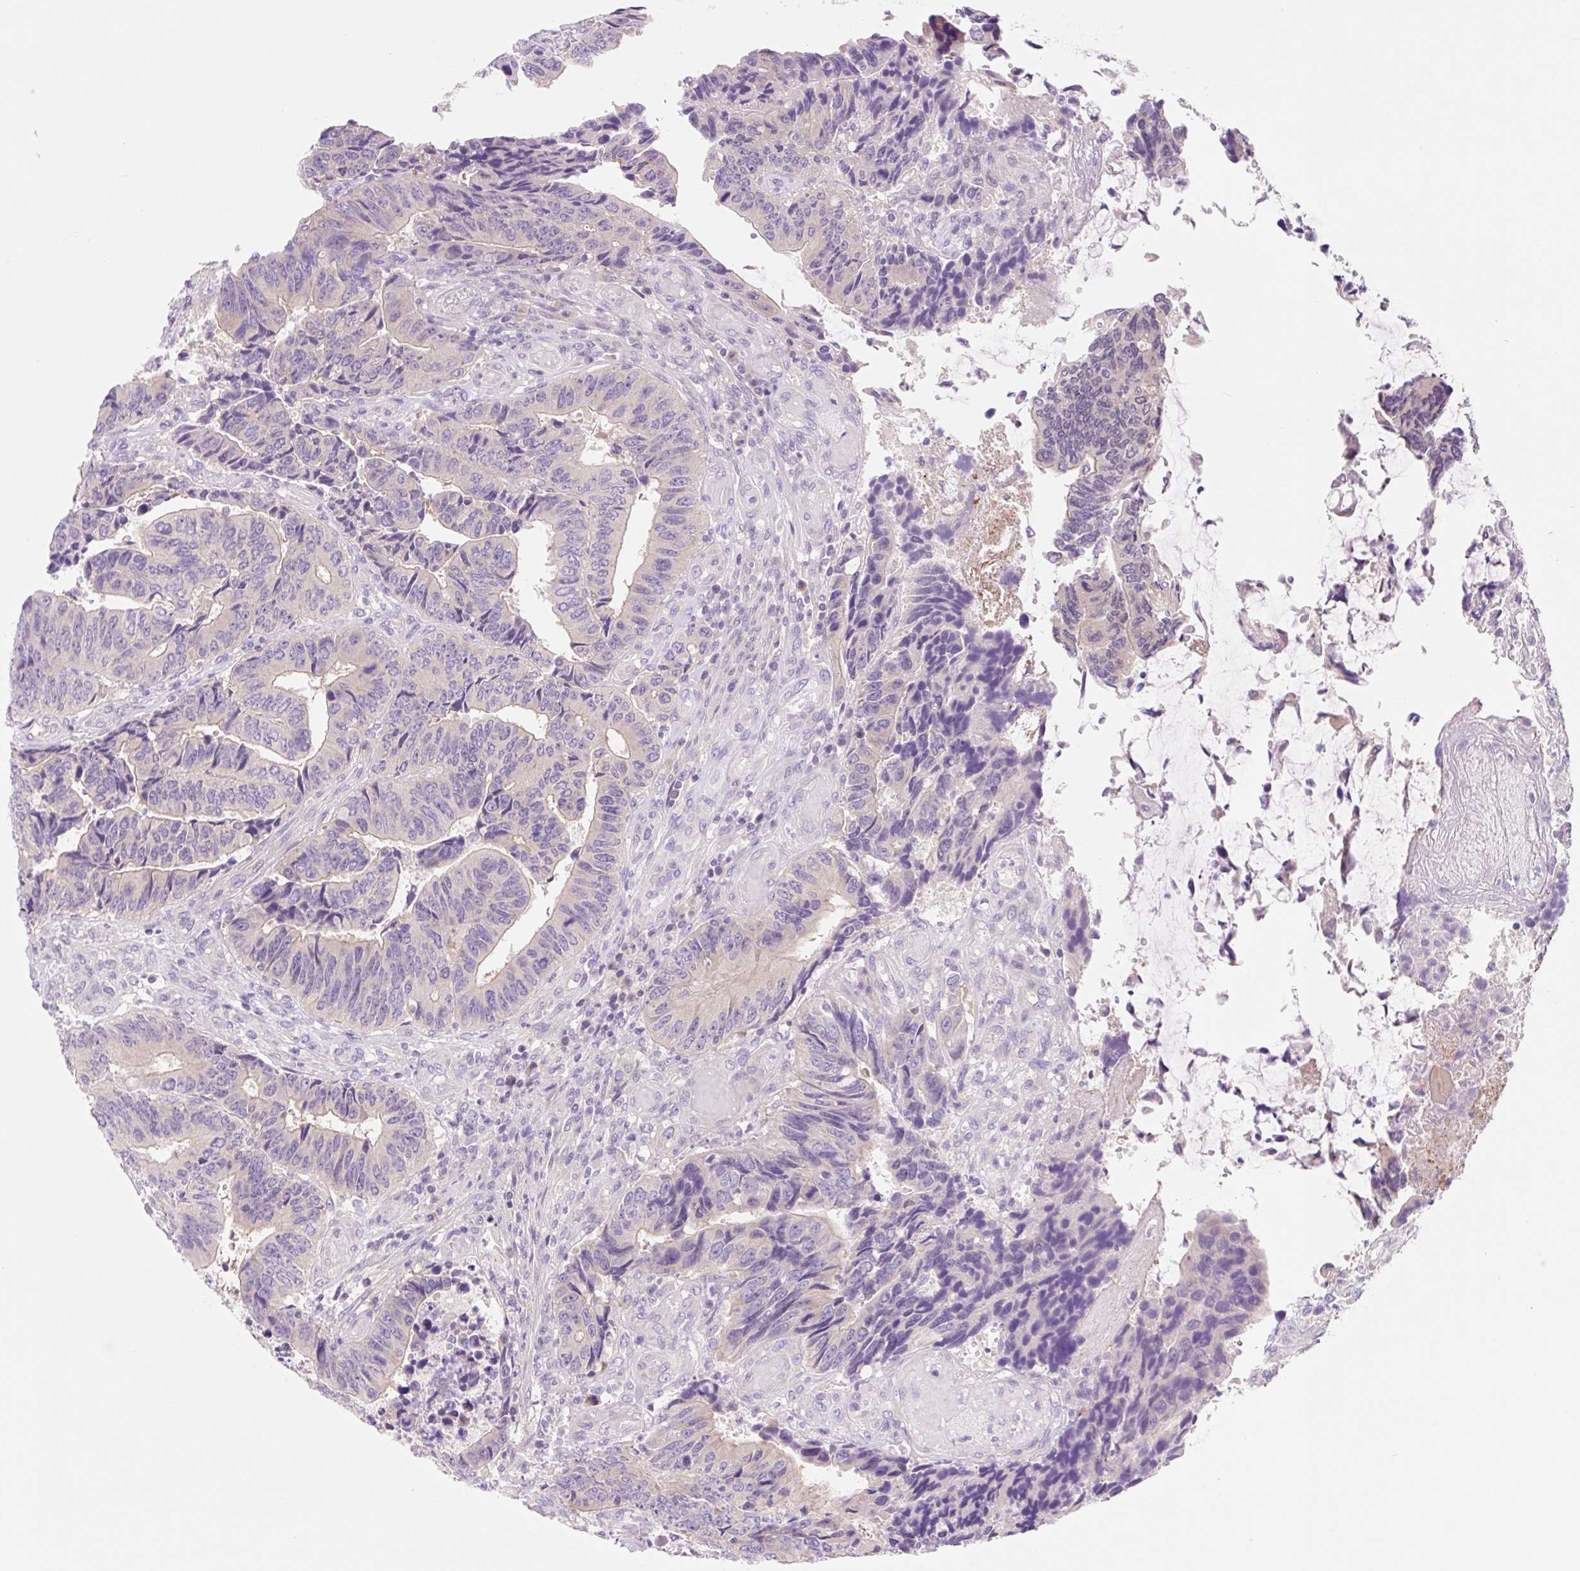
{"staining": {"intensity": "negative", "quantity": "none", "location": "none"}, "tissue": "colorectal cancer", "cell_type": "Tumor cells", "image_type": "cancer", "snomed": [{"axis": "morphology", "description": "Adenocarcinoma, NOS"}, {"axis": "topography", "description": "Colon"}], "caption": "Human adenocarcinoma (colorectal) stained for a protein using IHC shows no positivity in tumor cells.", "gene": "CELF6", "patient": {"sex": "male", "age": 87}}